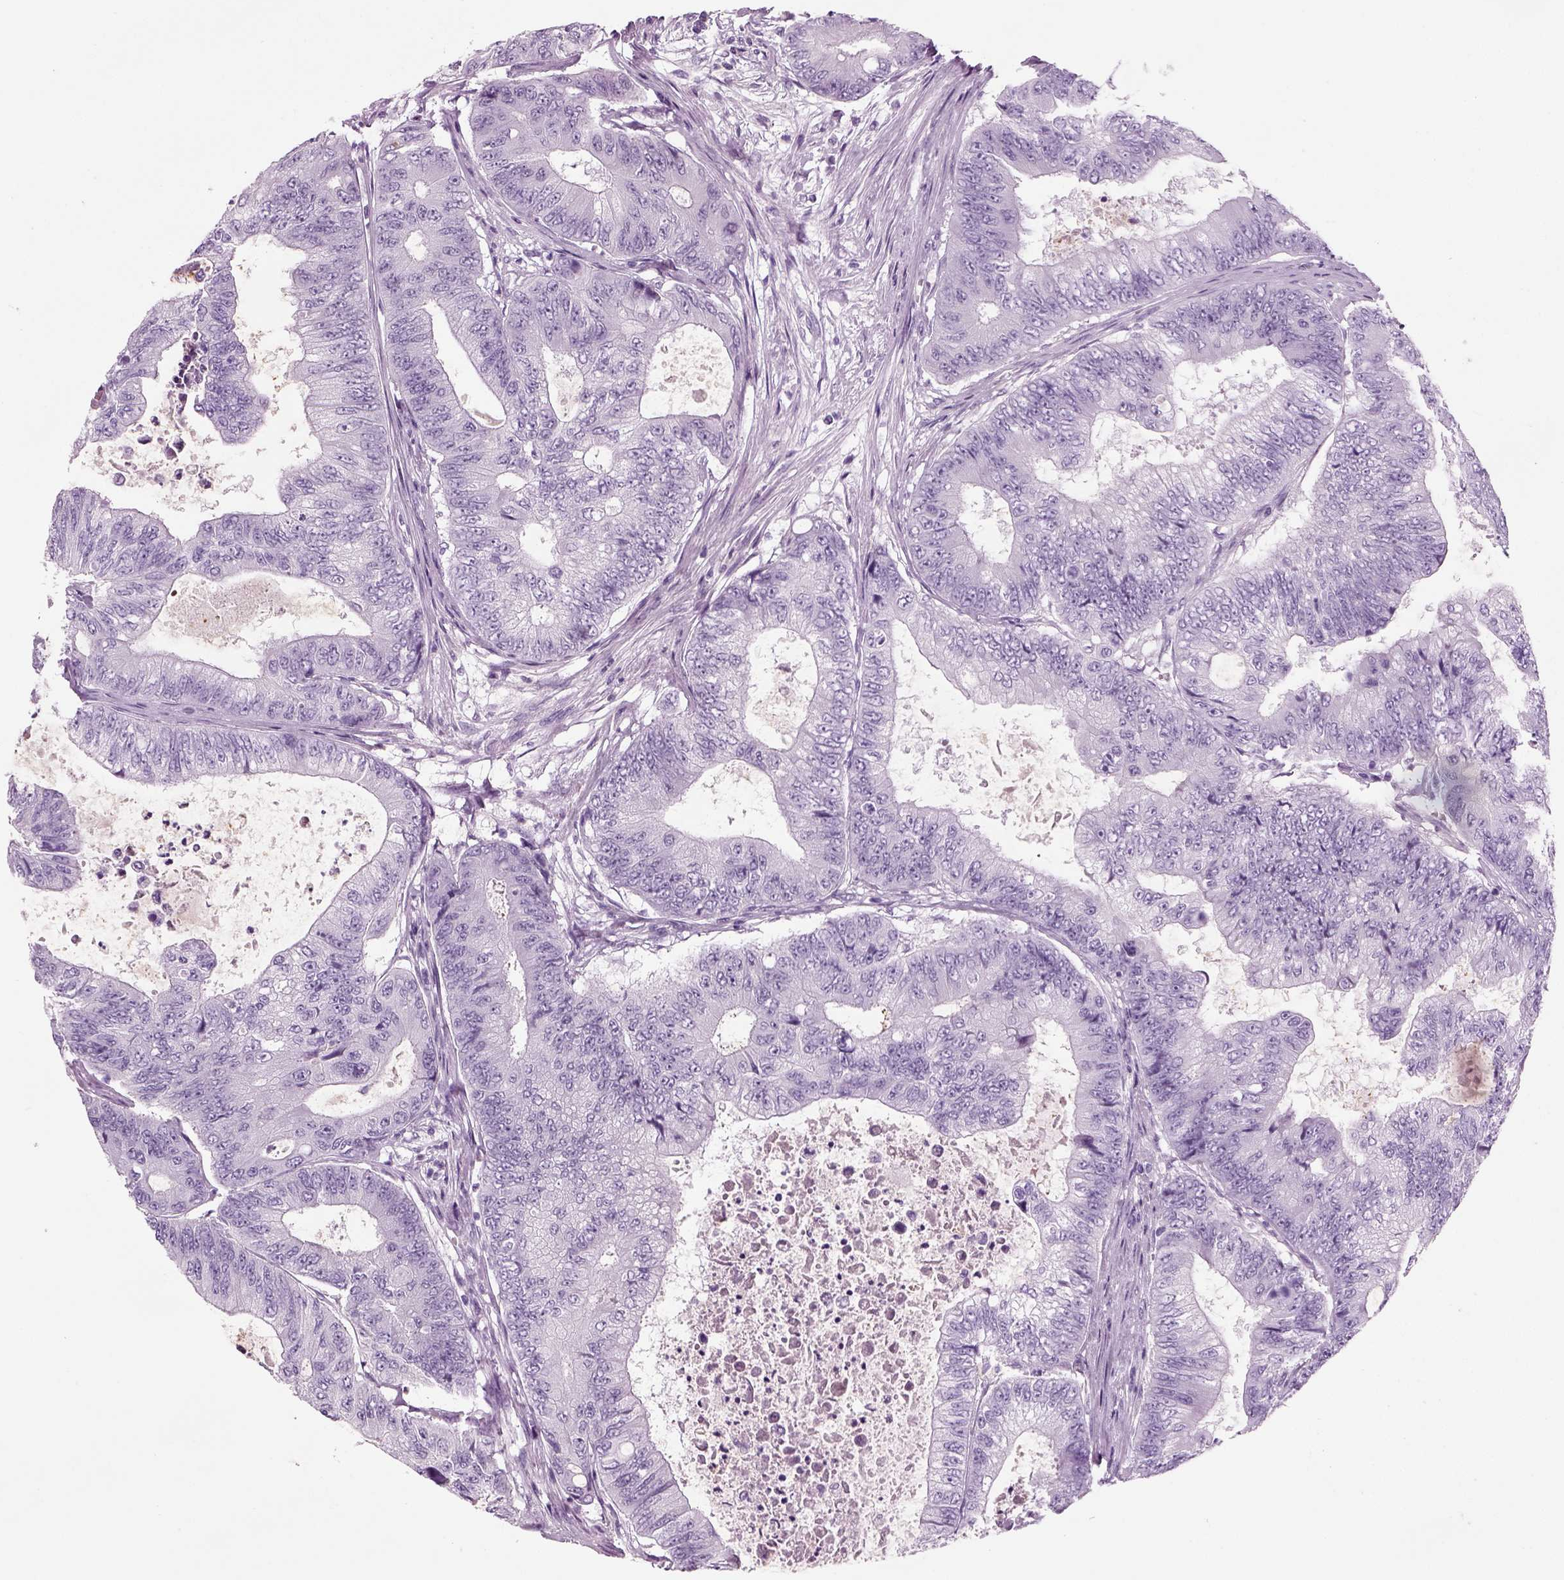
{"staining": {"intensity": "negative", "quantity": "none", "location": "none"}, "tissue": "colorectal cancer", "cell_type": "Tumor cells", "image_type": "cancer", "snomed": [{"axis": "morphology", "description": "Adenocarcinoma, NOS"}, {"axis": "topography", "description": "Colon"}], "caption": "This is a histopathology image of immunohistochemistry staining of colorectal adenocarcinoma, which shows no positivity in tumor cells.", "gene": "CRABP1", "patient": {"sex": "female", "age": 48}}